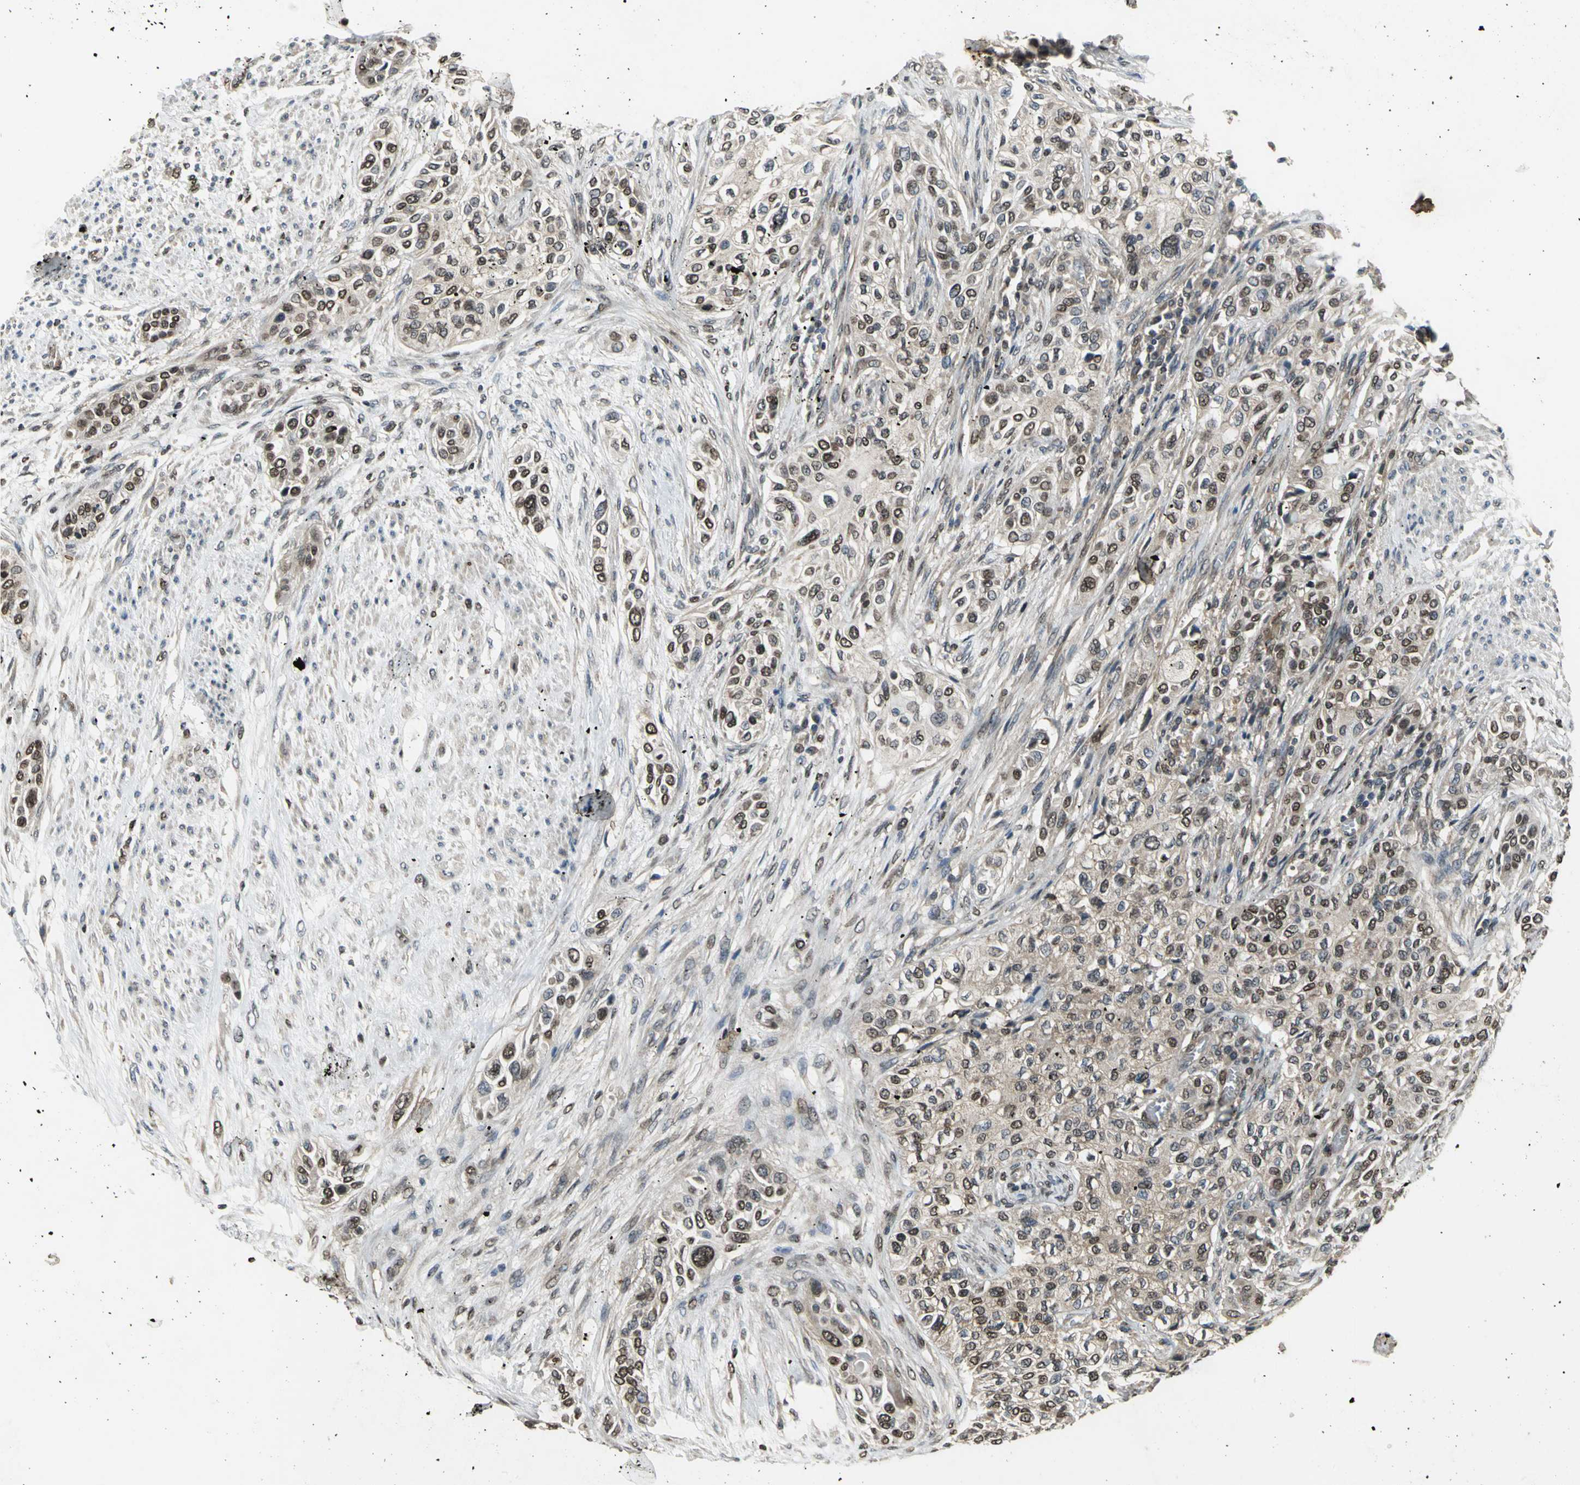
{"staining": {"intensity": "moderate", "quantity": ">75%", "location": "cytoplasmic/membranous,nuclear"}, "tissue": "urothelial cancer", "cell_type": "Tumor cells", "image_type": "cancer", "snomed": [{"axis": "morphology", "description": "Urothelial carcinoma, High grade"}, {"axis": "topography", "description": "Urinary bladder"}], "caption": "A brown stain shows moderate cytoplasmic/membranous and nuclear positivity of a protein in human urothelial carcinoma (high-grade) tumor cells.", "gene": "AHR", "patient": {"sex": "male", "age": 74}}